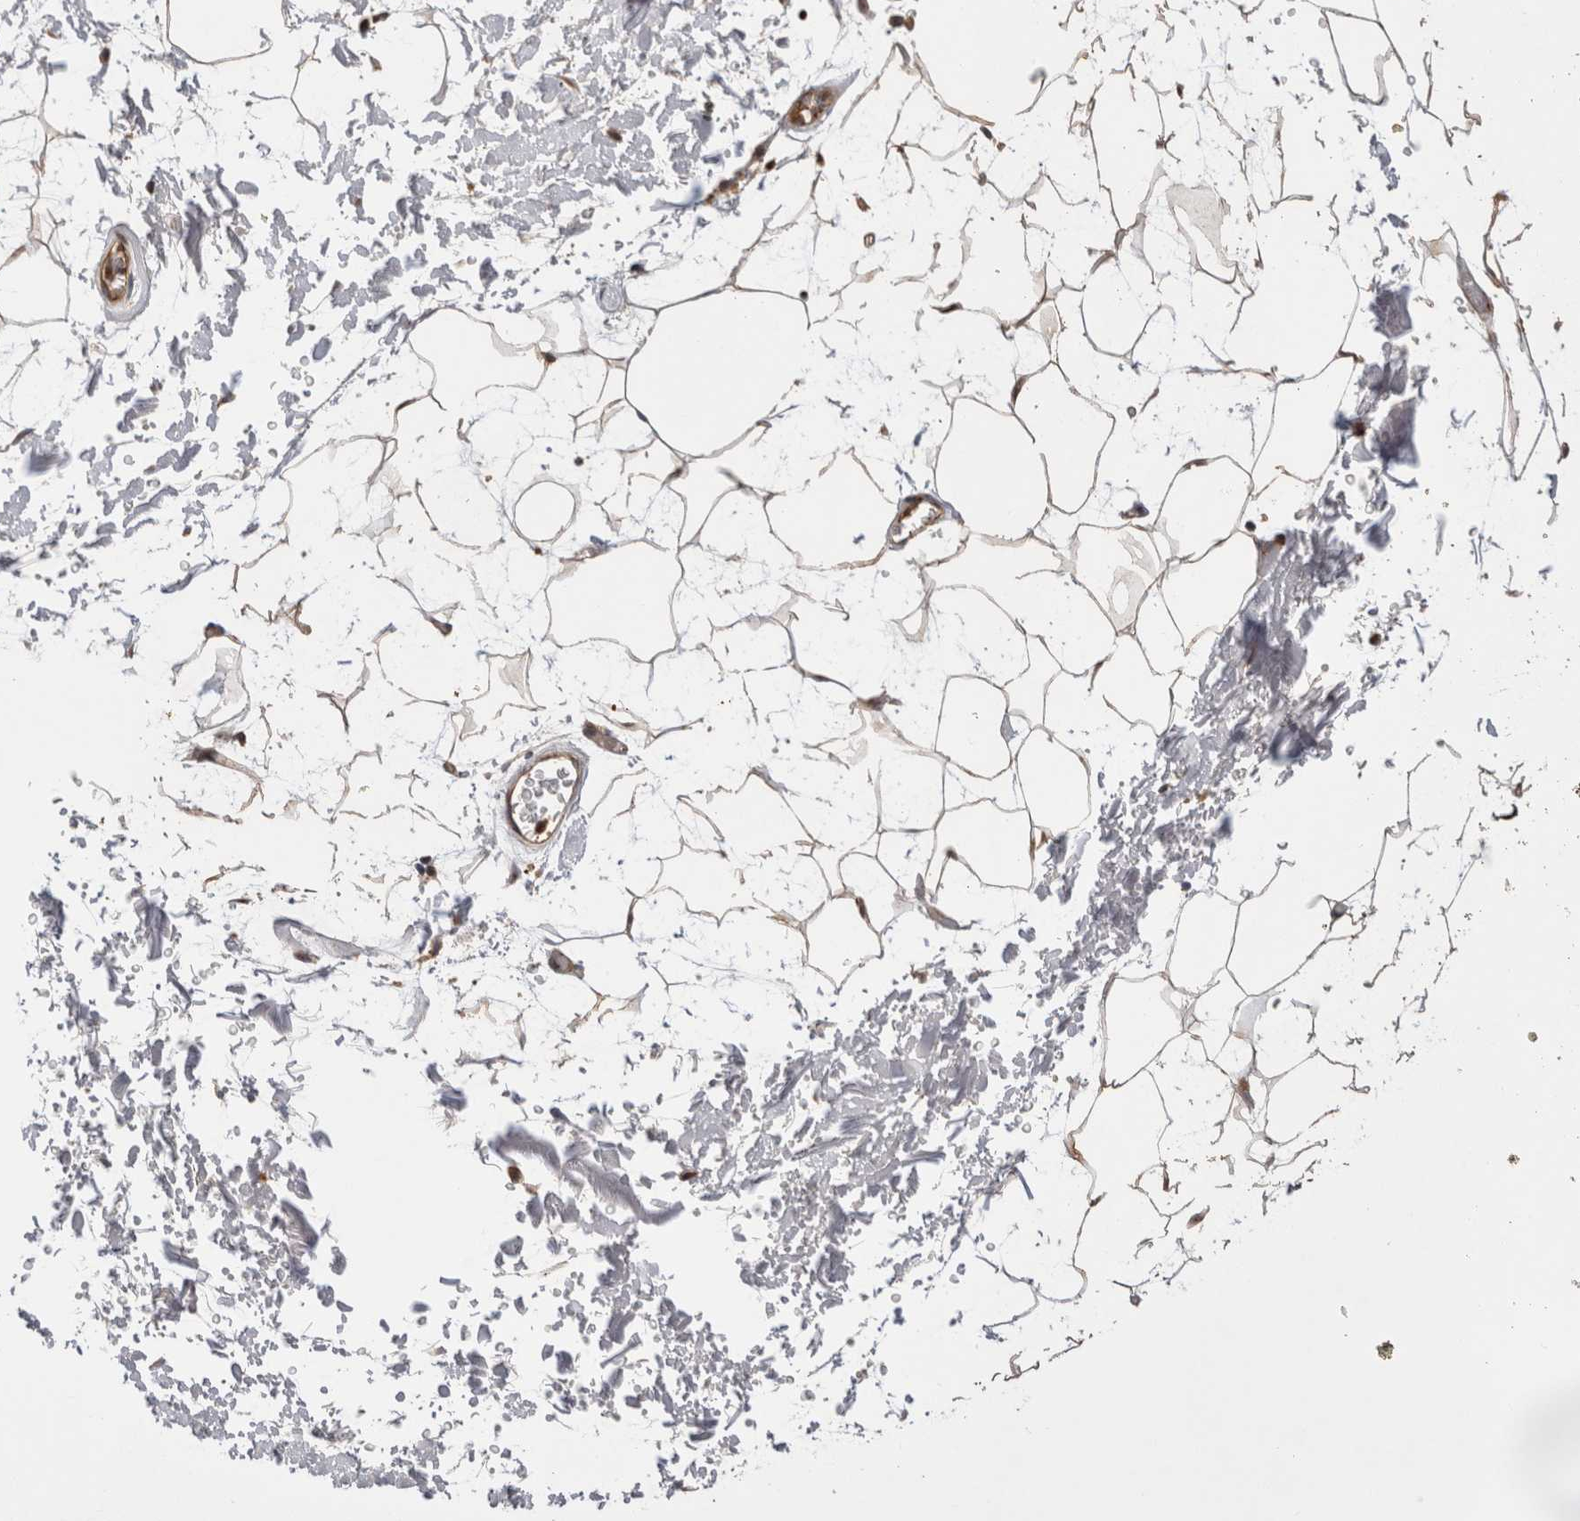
{"staining": {"intensity": "moderate", "quantity": "25%-75%", "location": "cytoplasmic/membranous,nuclear"}, "tissue": "adipose tissue", "cell_type": "Adipocytes", "image_type": "normal", "snomed": [{"axis": "morphology", "description": "Normal tissue, NOS"}, {"axis": "topography", "description": "Soft tissue"}], "caption": "Immunohistochemistry (IHC) (DAB) staining of normal human adipose tissue demonstrates moderate cytoplasmic/membranous,nuclear protein expression in approximately 25%-75% of adipocytes.", "gene": "BNIP2", "patient": {"sex": "male", "age": 72}}